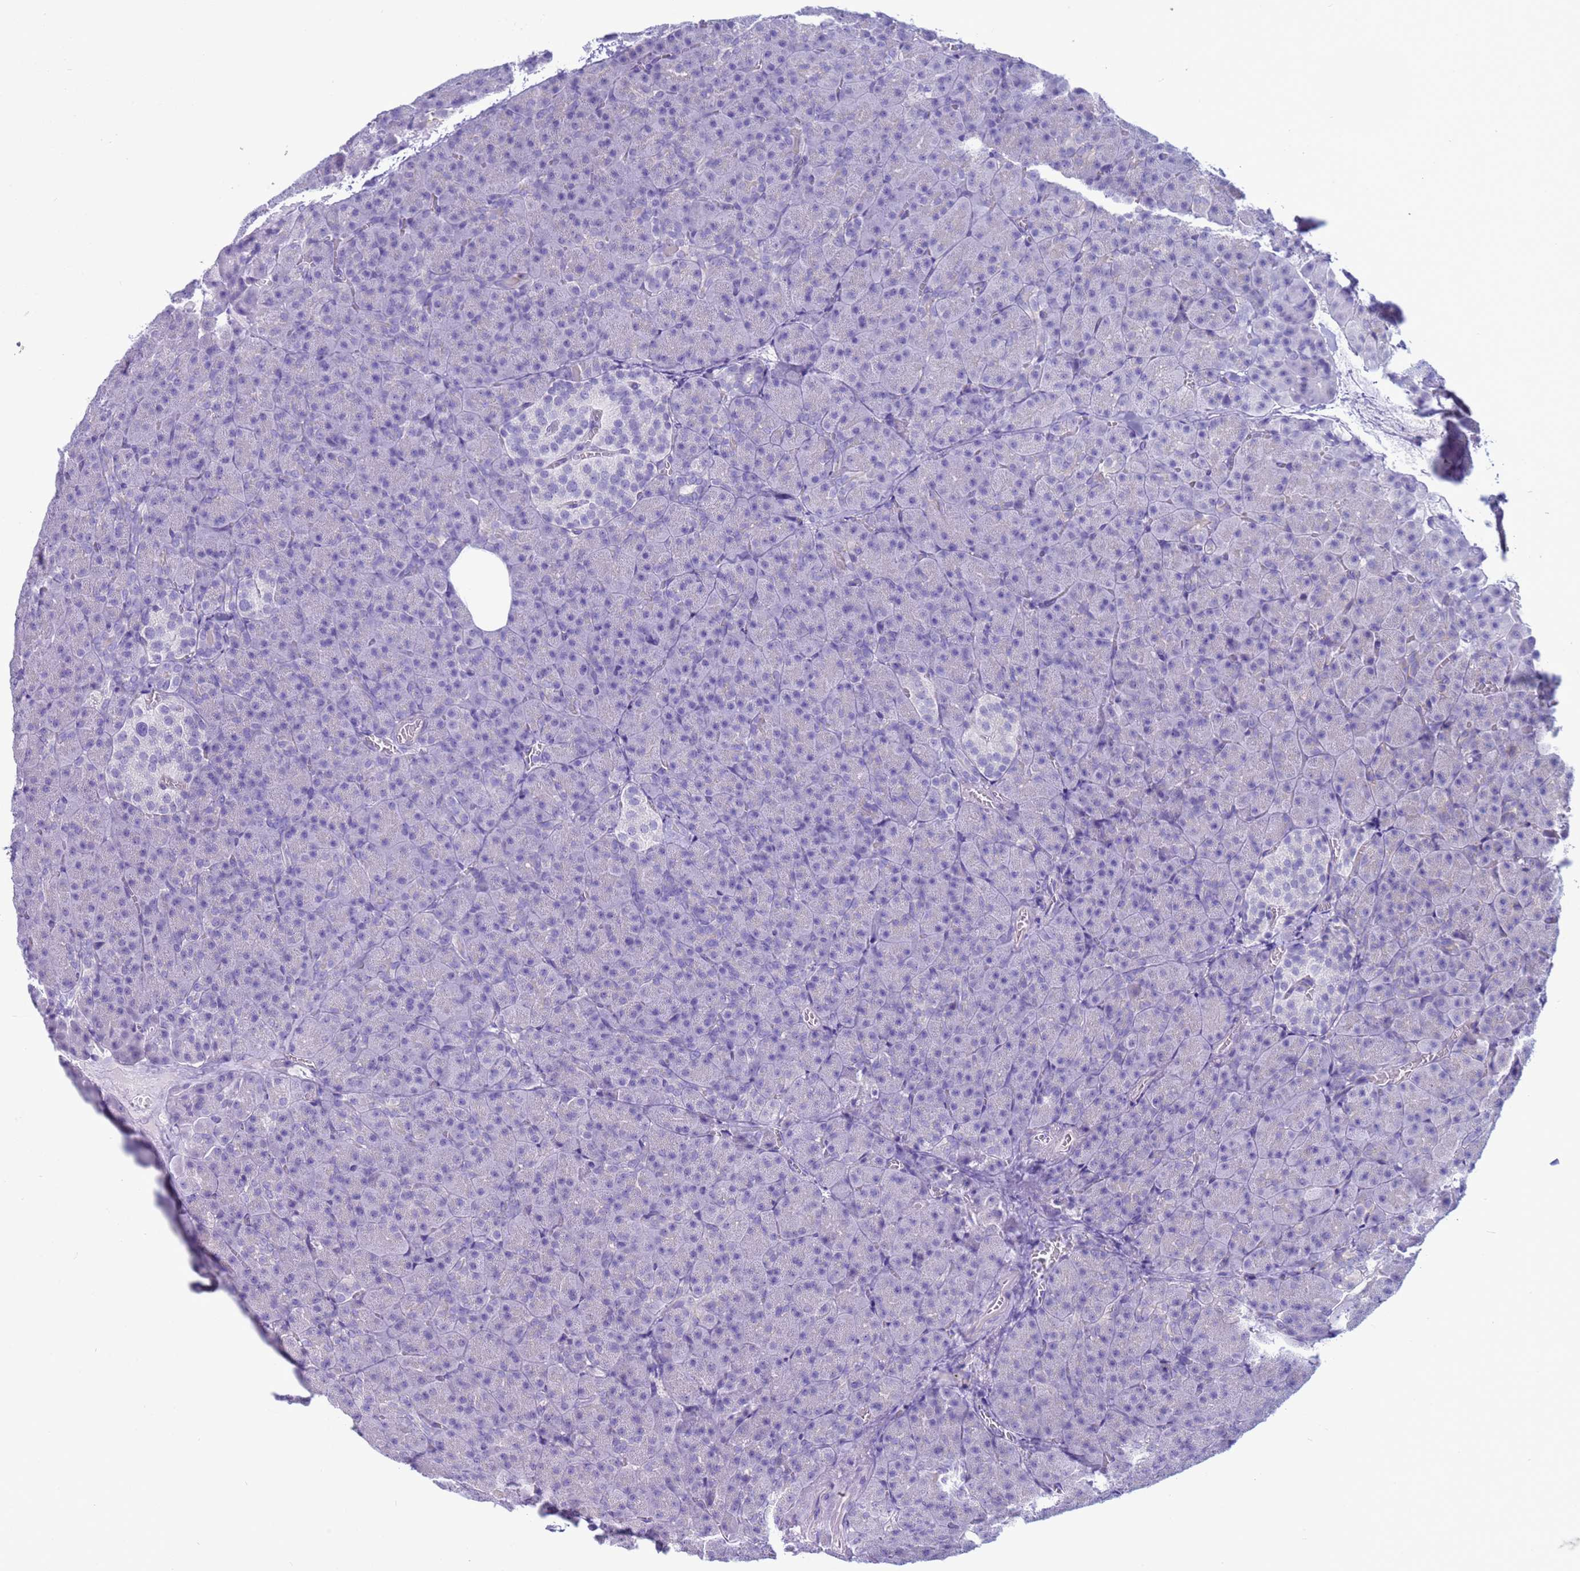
{"staining": {"intensity": "negative", "quantity": "none", "location": "none"}, "tissue": "pancreas", "cell_type": "Exocrine glandular cells", "image_type": "normal", "snomed": [{"axis": "morphology", "description": "Normal tissue, NOS"}, {"axis": "topography", "description": "Pancreas"}], "caption": "This is an immunohistochemistry histopathology image of normal human pancreas. There is no staining in exocrine glandular cells.", "gene": "CST1", "patient": {"sex": "female", "age": 74}}